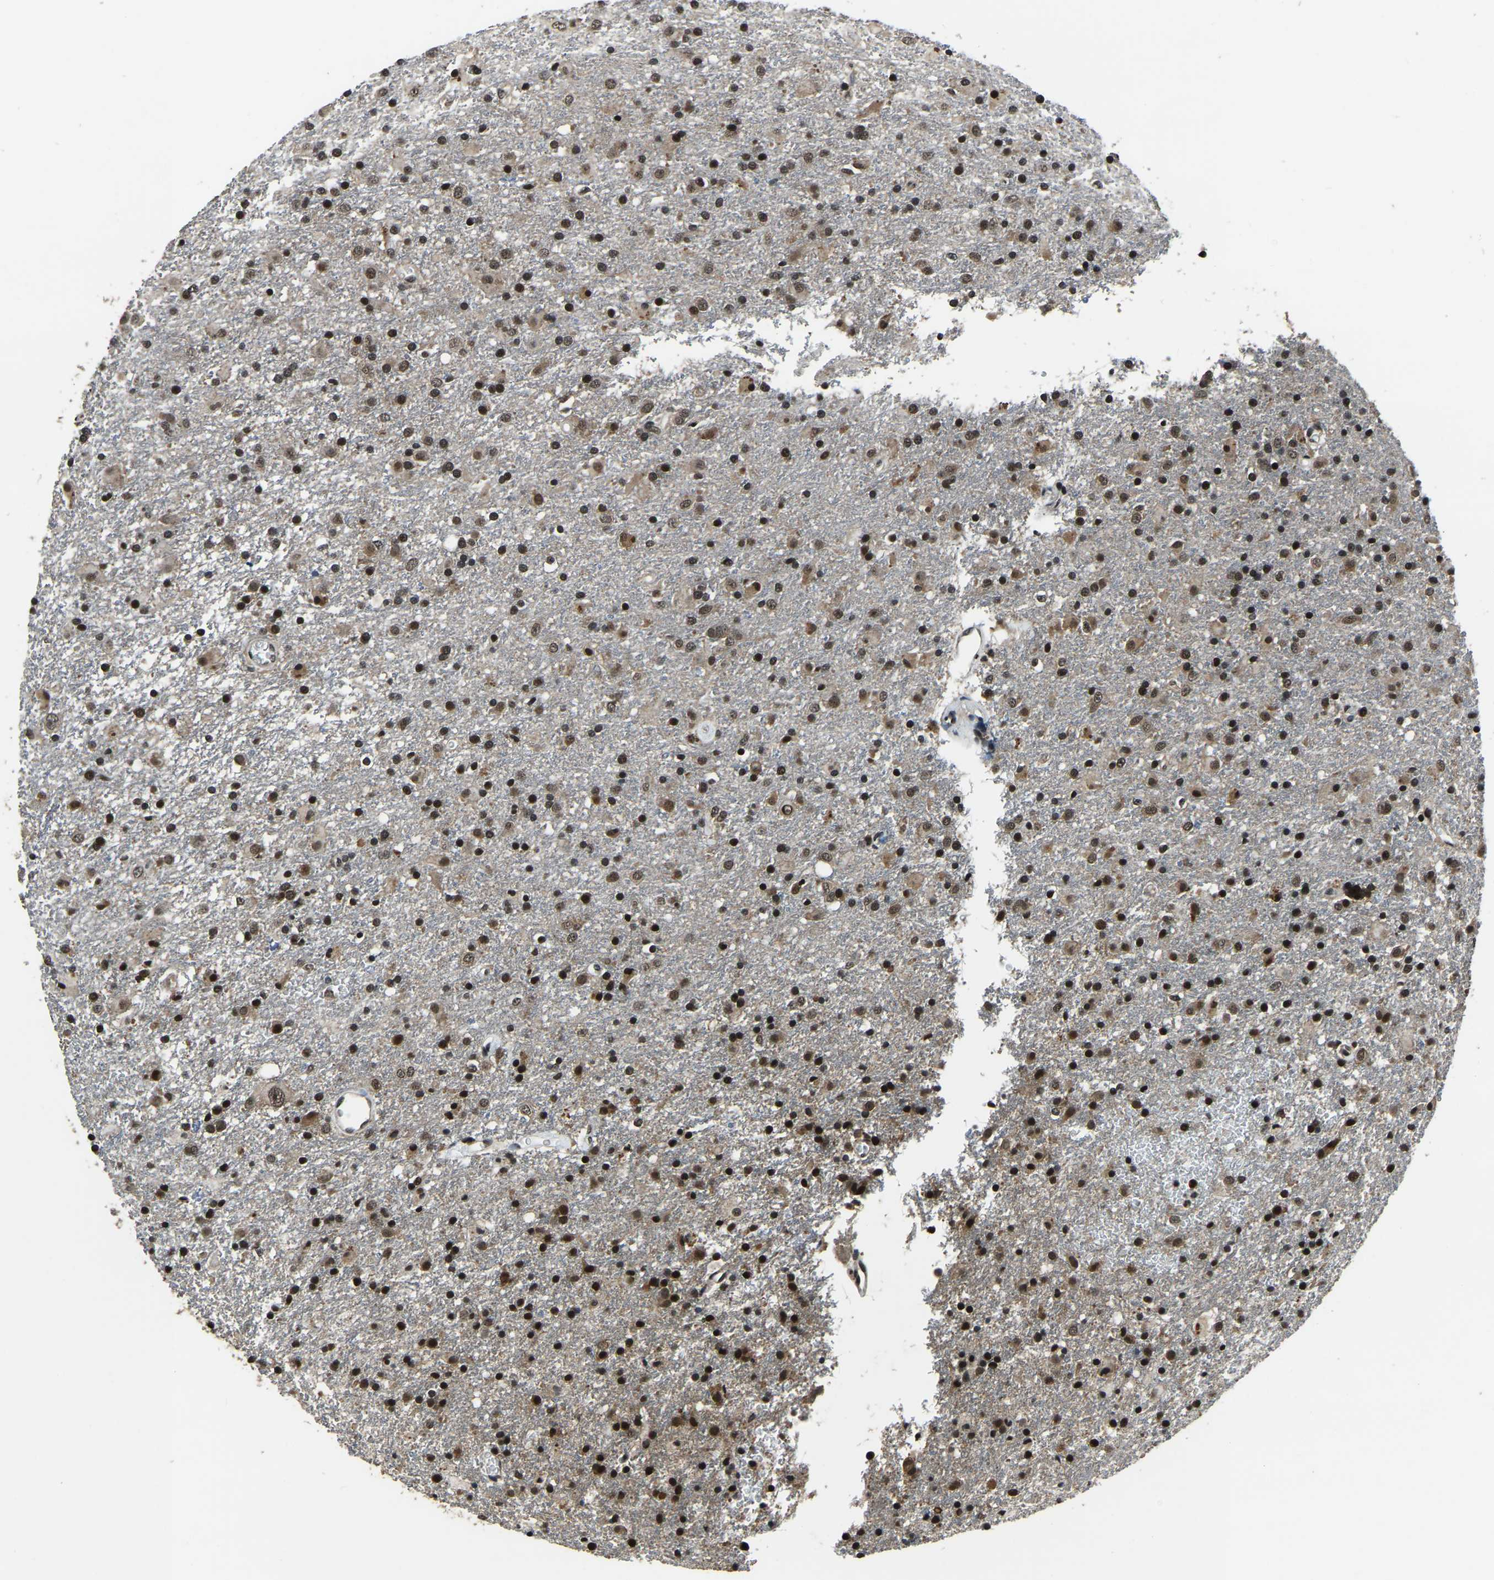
{"staining": {"intensity": "strong", "quantity": ">75%", "location": "cytoplasmic/membranous,nuclear"}, "tissue": "glioma", "cell_type": "Tumor cells", "image_type": "cancer", "snomed": [{"axis": "morphology", "description": "Glioma, malignant, Low grade"}, {"axis": "topography", "description": "Brain"}], "caption": "Low-grade glioma (malignant) was stained to show a protein in brown. There is high levels of strong cytoplasmic/membranous and nuclear positivity in approximately >75% of tumor cells. Ihc stains the protein of interest in brown and the nuclei are stained blue.", "gene": "ANKIB1", "patient": {"sex": "male", "age": 65}}